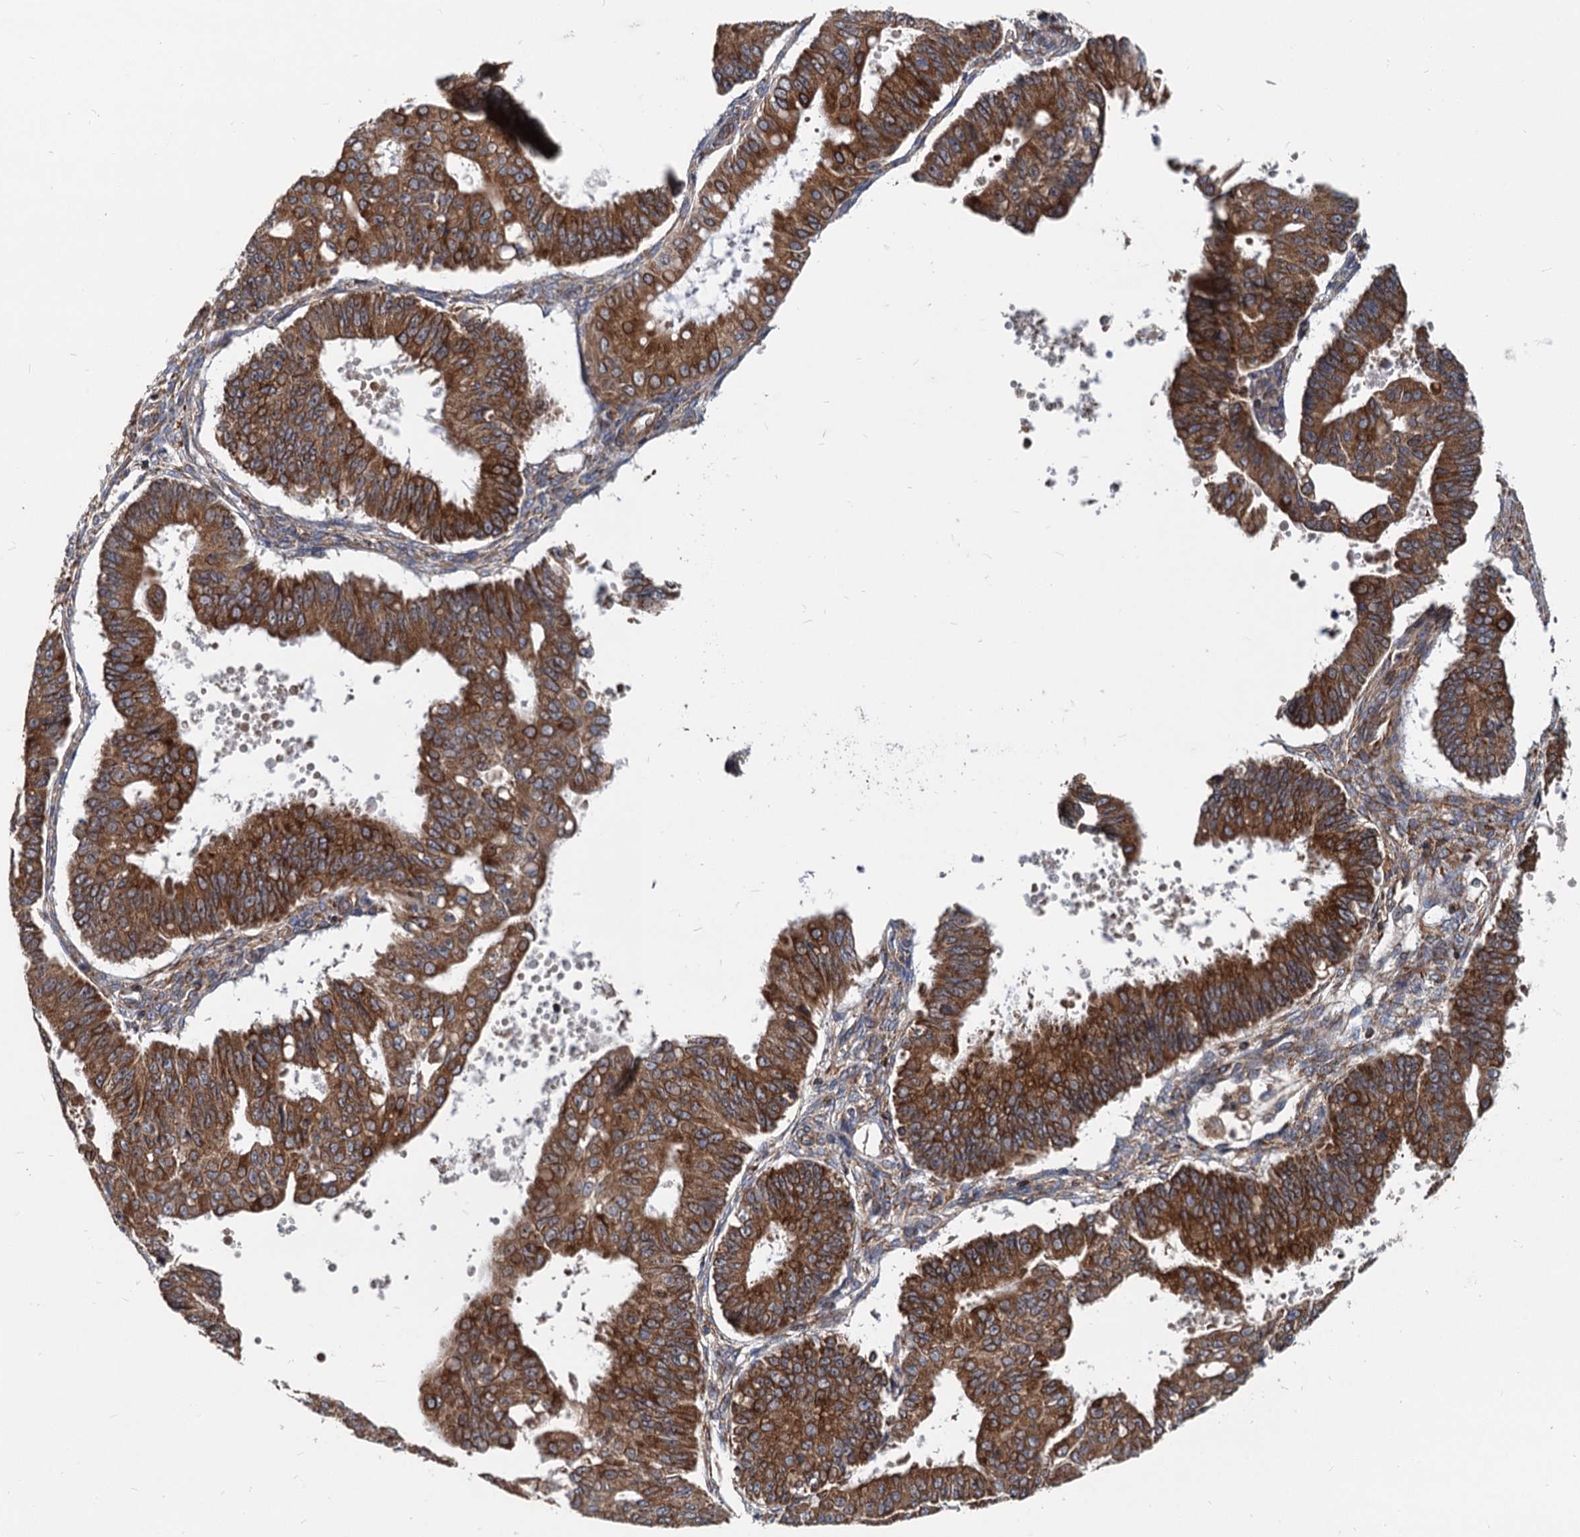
{"staining": {"intensity": "strong", "quantity": ">75%", "location": "cytoplasmic/membranous"}, "tissue": "ovarian cancer", "cell_type": "Tumor cells", "image_type": "cancer", "snomed": [{"axis": "morphology", "description": "Carcinoma, endometroid"}, {"axis": "topography", "description": "Appendix"}, {"axis": "topography", "description": "Ovary"}], "caption": "An image showing strong cytoplasmic/membranous expression in about >75% of tumor cells in ovarian cancer (endometroid carcinoma), as visualized by brown immunohistochemical staining.", "gene": "STIM1", "patient": {"sex": "female", "age": 42}}